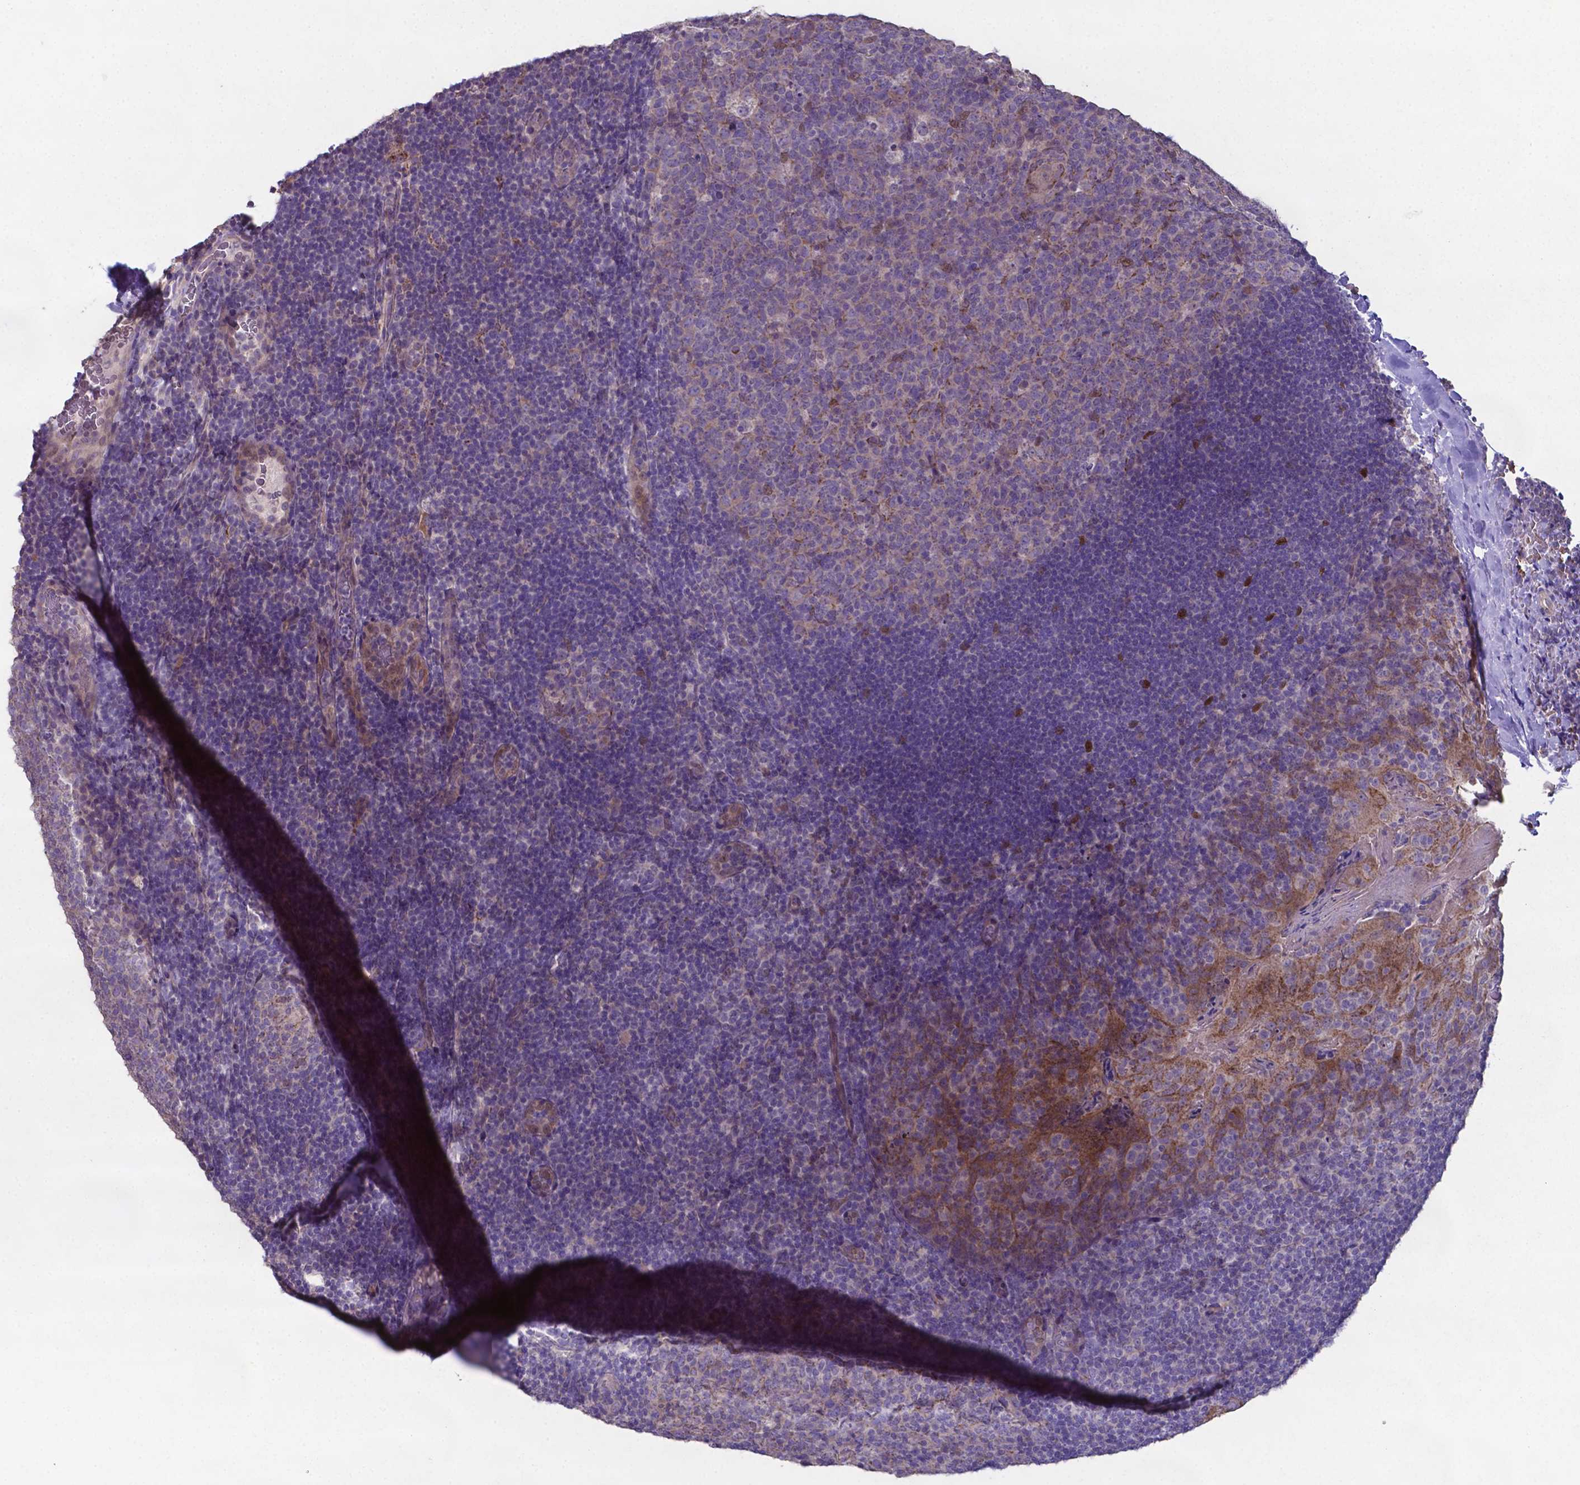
{"staining": {"intensity": "moderate", "quantity": "<25%", "location": "cytoplasmic/membranous"}, "tissue": "tonsil", "cell_type": "Germinal center cells", "image_type": "normal", "snomed": [{"axis": "morphology", "description": "Normal tissue, NOS"}, {"axis": "topography", "description": "Tonsil"}], "caption": "IHC of benign tonsil reveals low levels of moderate cytoplasmic/membranous expression in about <25% of germinal center cells.", "gene": "TYRO3", "patient": {"sex": "male", "age": 17}}